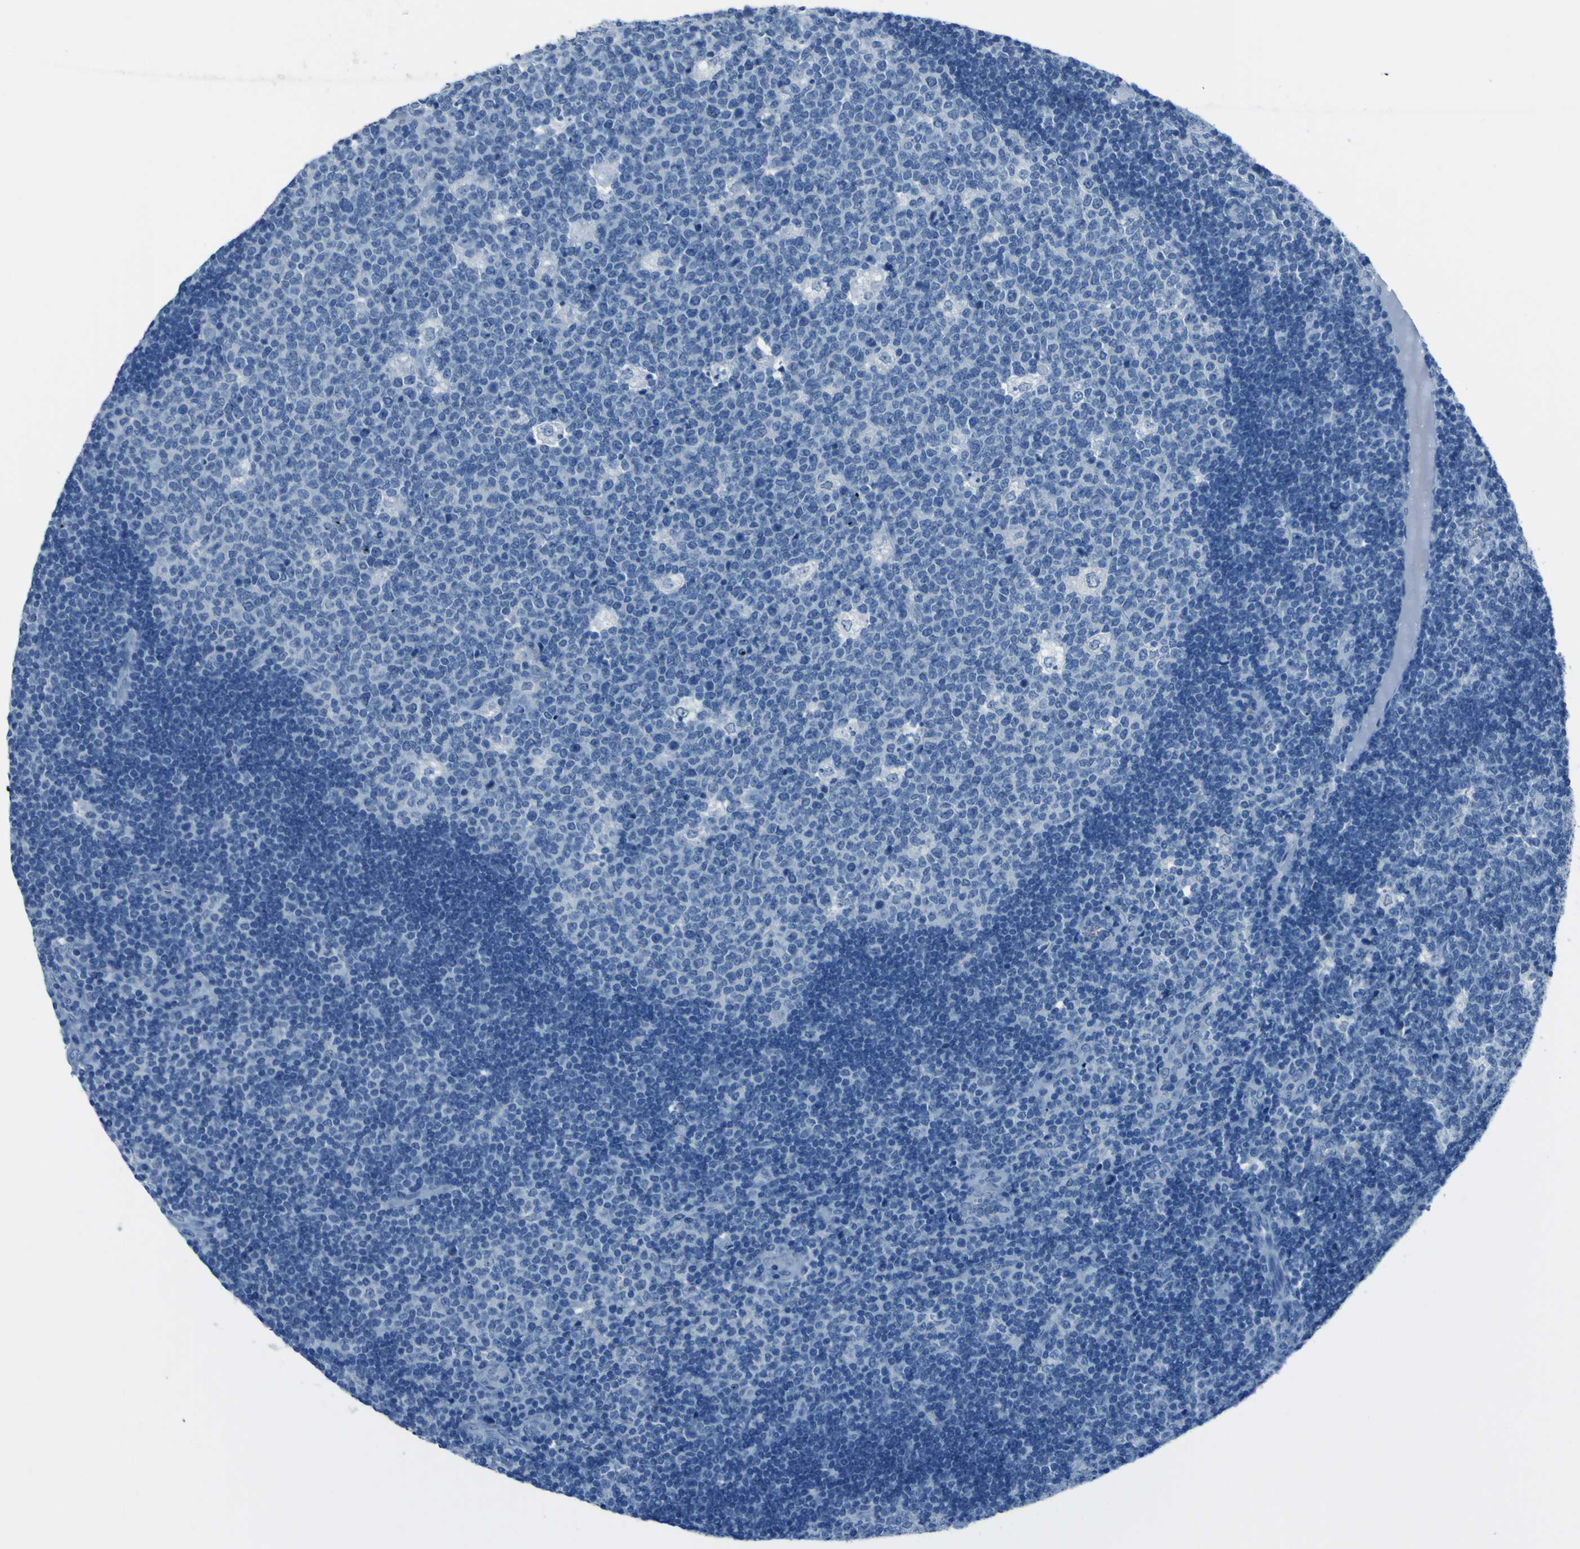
{"staining": {"intensity": "negative", "quantity": "none", "location": "none"}, "tissue": "lymph node", "cell_type": "Germinal center cells", "image_type": "normal", "snomed": [{"axis": "morphology", "description": "Normal tissue, NOS"}, {"axis": "topography", "description": "Lymph node"}, {"axis": "topography", "description": "Salivary gland"}], "caption": "This is a photomicrograph of immunohistochemistry (IHC) staining of unremarkable lymph node, which shows no staining in germinal center cells.", "gene": "PHKG1", "patient": {"sex": "male", "age": 8}}